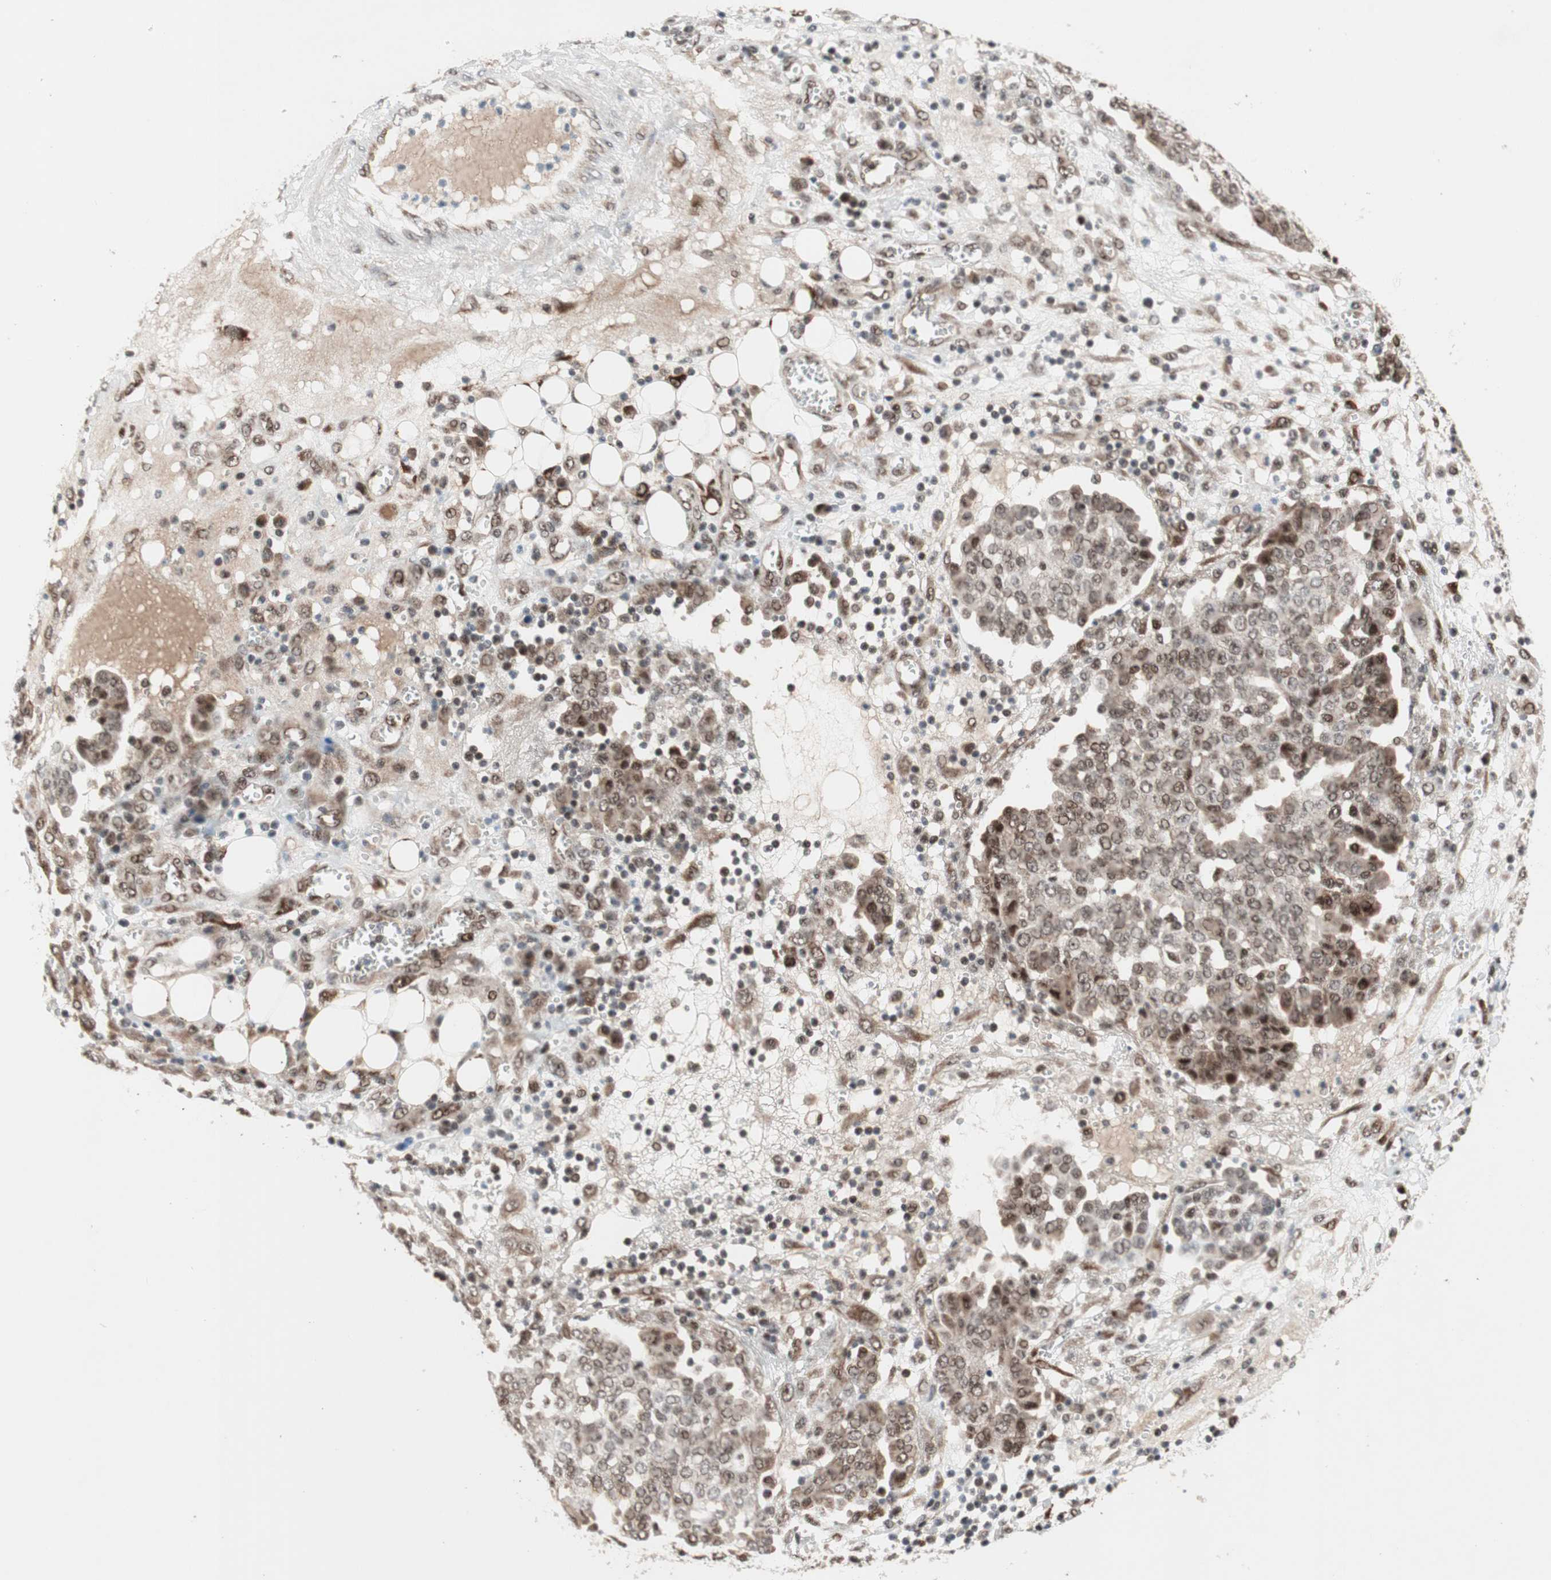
{"staining": {"intensity": "moderate", "quantity": ">75%", "location": "cytoplasmic/membranous,nuclear"}, "tissue": "ovarian cancer", "cell_type": "Tumor cells", "image_type": "cancer", "snomed": [{"axis": "morphology", "description": "Cystadenocarcinoma, serous, NOS"}, {"axis": "topography", "description": "Soft tissue"}, {"axis": "topography", "description": "Ovary"}], "caption": "A micrograph of human ovarian serous cystadenocarcinoma stained for a protein reveals moderate cytoplasmic/membranous and nuclear brown staining in tumor cells.", "gene": "TCF12", "patient": {"sex": "female", "age": 57}}